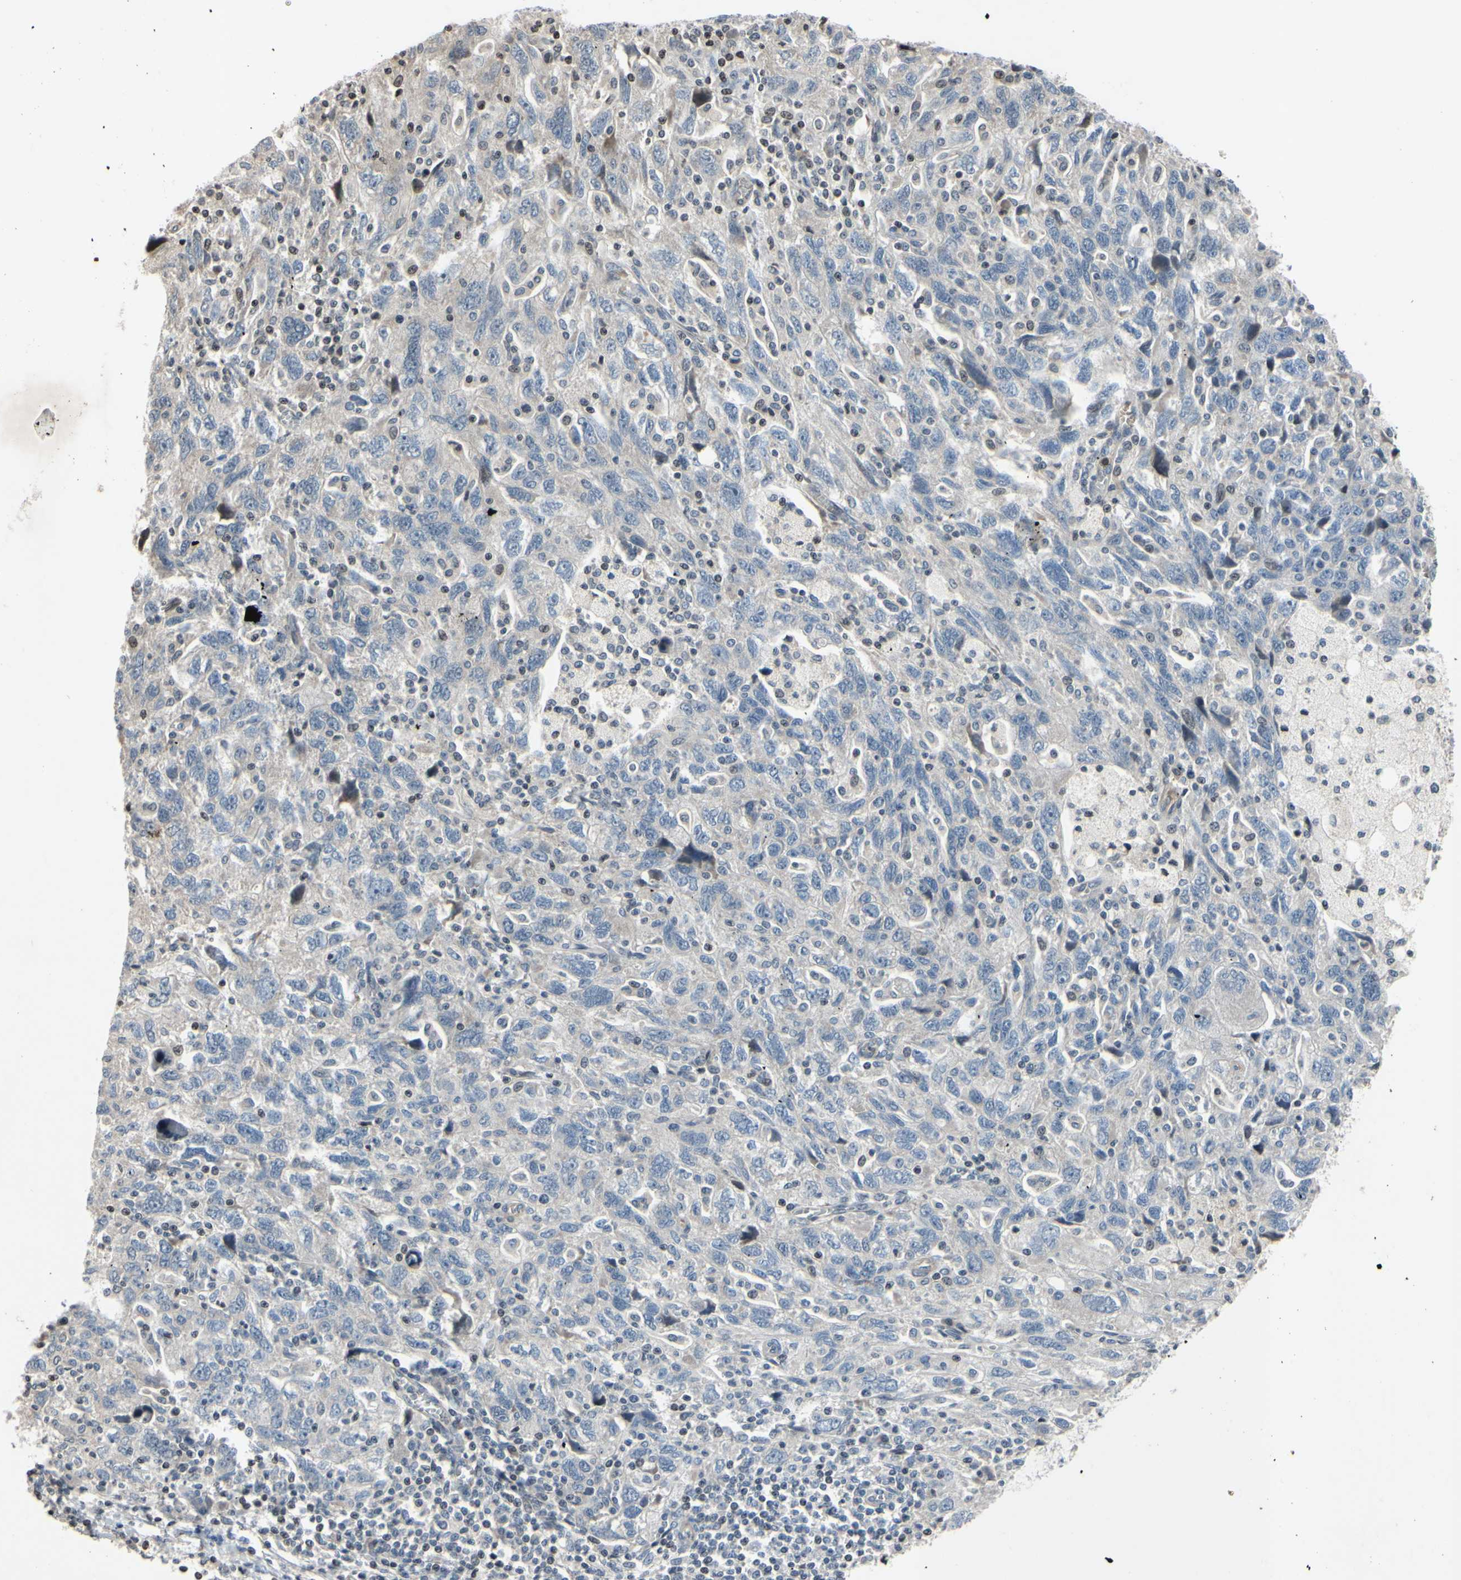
{"staining": {"intensity": "moderate", "quantity": "<25%", "location": "nuclear"}, "tissue": "ovarian cancer", "cell_type": "Tumor cells", "image_type": "cancer", "snomed": [{"axis": "morphology", "description": "Carcinoma, NOS"}, {"axis": "morphology", "description": "Cystadenocarcinoma, serous, NOS"}, {"axis": "topography", "description": "Ovary"}], "caption": "IHC of human ovarian cancer exhibits low levels of moderate nuclear expression in about <25% of tumor cells.", "gene": "ARG1", "patient": {"sex": "female", "age": 69}}